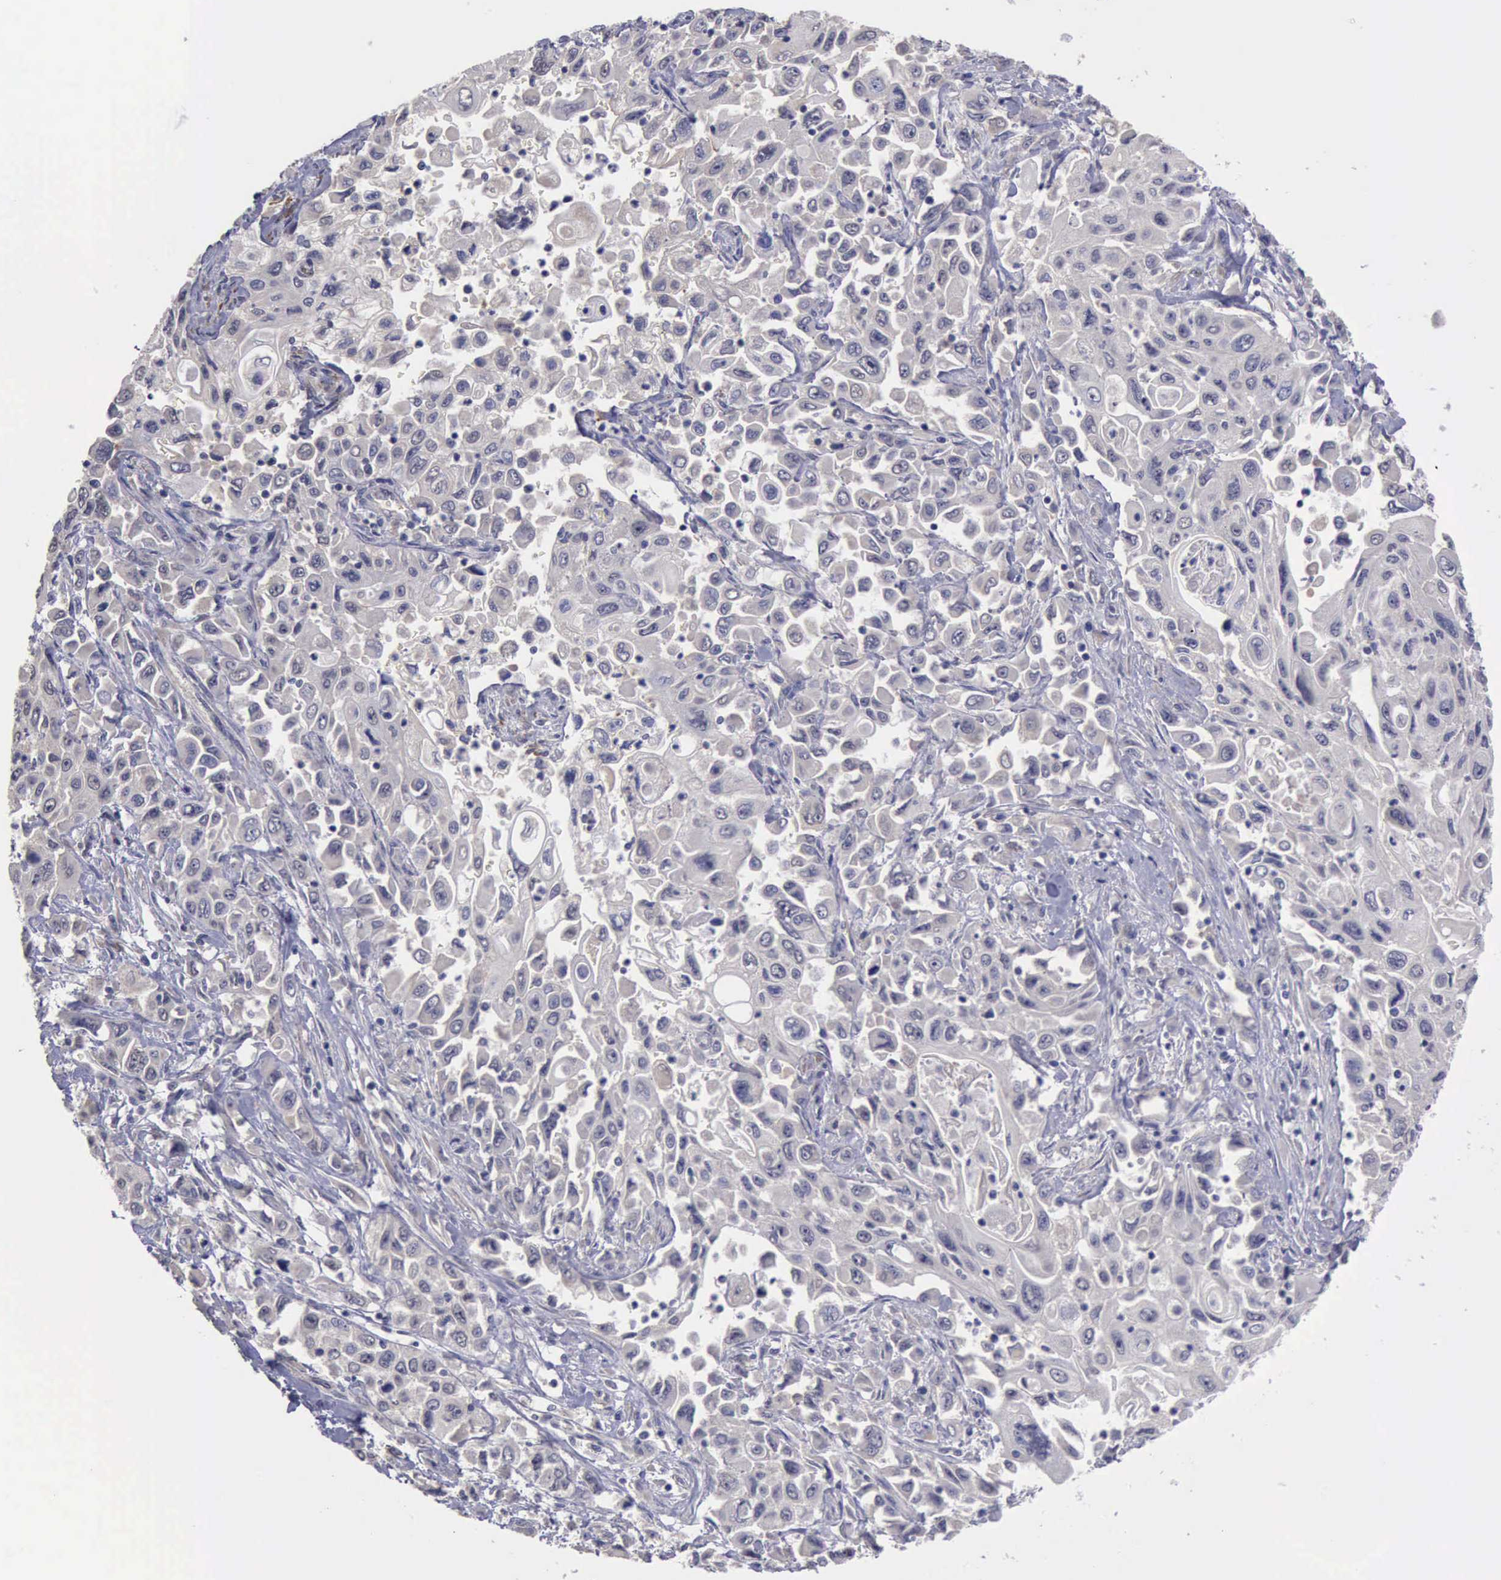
{"staining": {"intensity": "negative", "quantity": "none", "location": "none"}, "tissue": "pancreatic cancer", "cell_type": "Tumor cells", "image_type": "cancer", "snomed": [{"axis": "morphology", "description": "Adenocarcinoma, NOS"}, {"axis": "topography", "description": "Pancreas"}], "caption": "The IHC histopathology image has no significant expression in tumor cells of adenocarcinoma (pancreatic) tissue.", "gene": "PHKA1", "patient": {"sex": "male", "age": 70}}